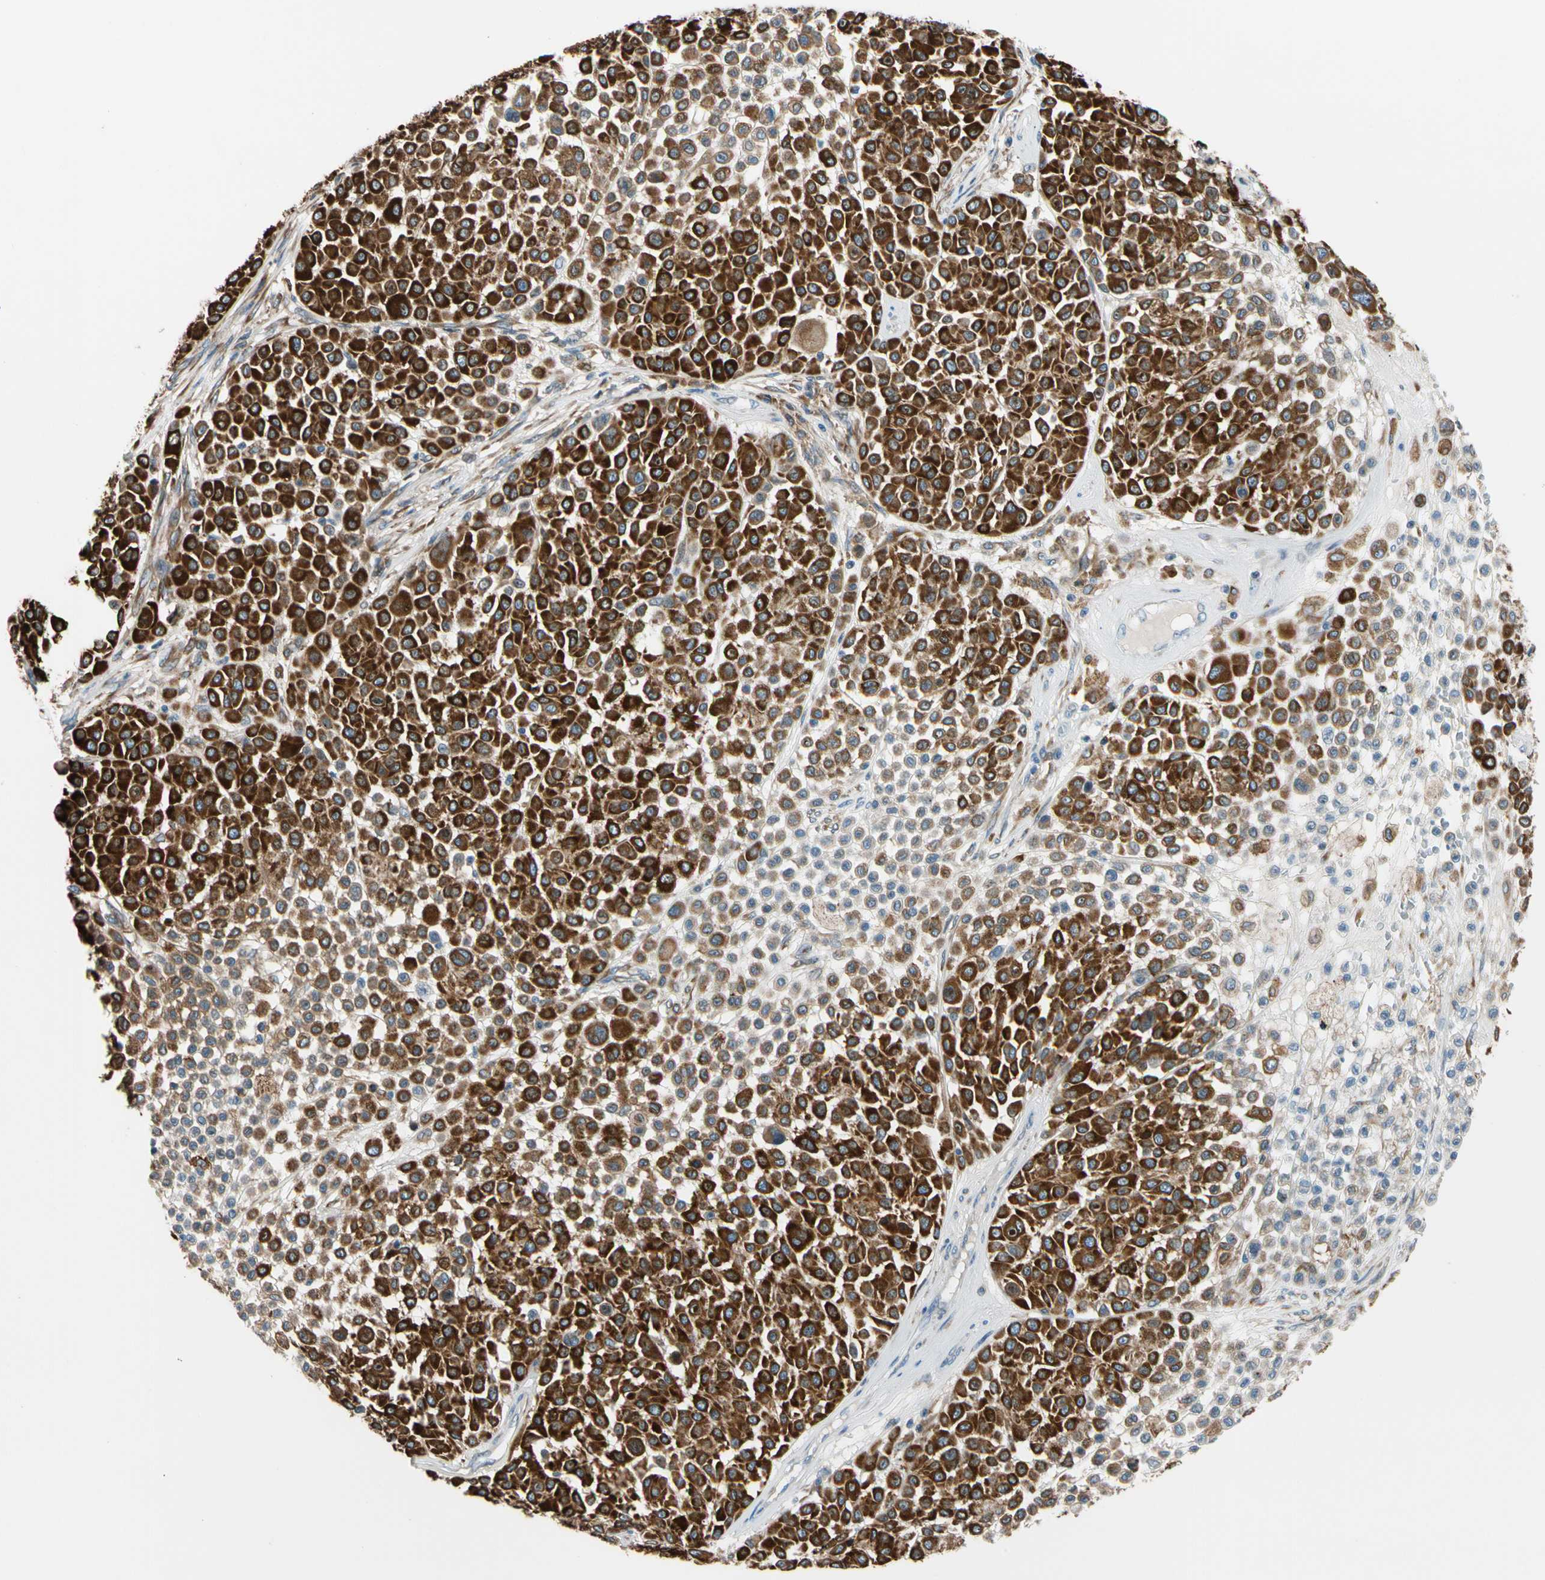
{"staining": {"intensity": "strong", "quantity": ">75%", "location": "cytoplasmic/membranous"}, "tissue": "melanoma", "cell_type": "Tumor cells", "image_type": "cancer", "snomed": [{"axis": "morphology", "description": "Malignant melanoma, Metastatic site"}, {"axis": "topography", "description": "Soft tissue"}], "caption": "Malignant melanoma (metastatic site) stained with a brown dye displays strong cytoplasmic/membranous positive expression in approximately >75% of tumor cells.", "gene": "LRPAP1", "patient": {"sex": "male", "age": 41}}